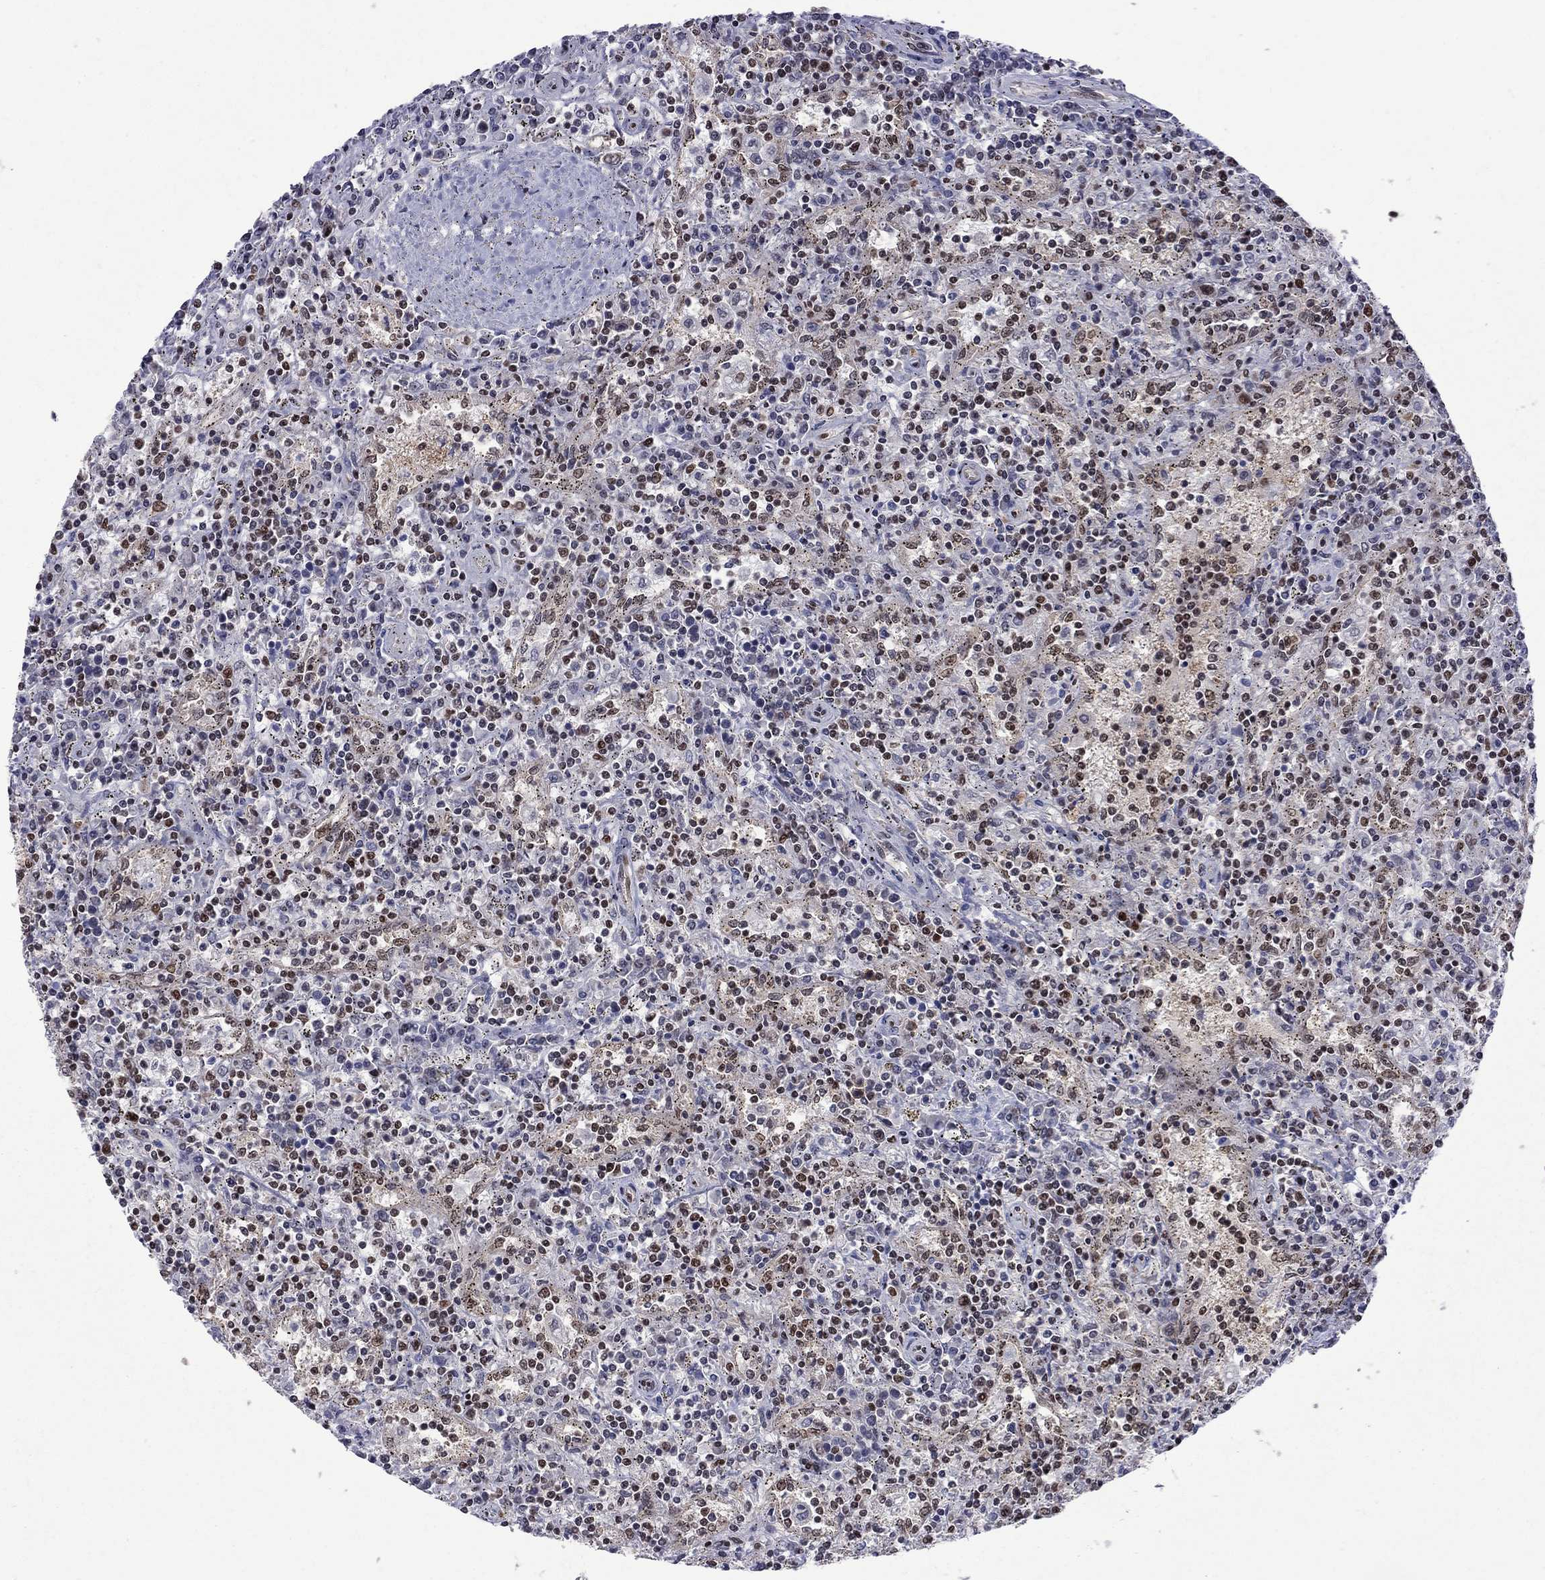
{"staining": {"intensity": "strong", "quantity": "<25%", "location": "nuclear"}, "tissue": "lymphoma", "cell_type": "Tumor cells", "image_type": "cancer", "snomed": [{"axis": "morphology", "description": "Malignant lymphoma, non-Hodgkin's type, Low grade"}, {"axis": "topography", "description": "Spleen"}], "caption": "This is a histology image of immunohistochemistry (IHC) staining of malignant lymphoma, non-Hodgkin's type (low-grade), which shows strong expression in the nuclear of tumor cells.", "gene": "MED25", "patient": {"sex": "male", "age": 62}}